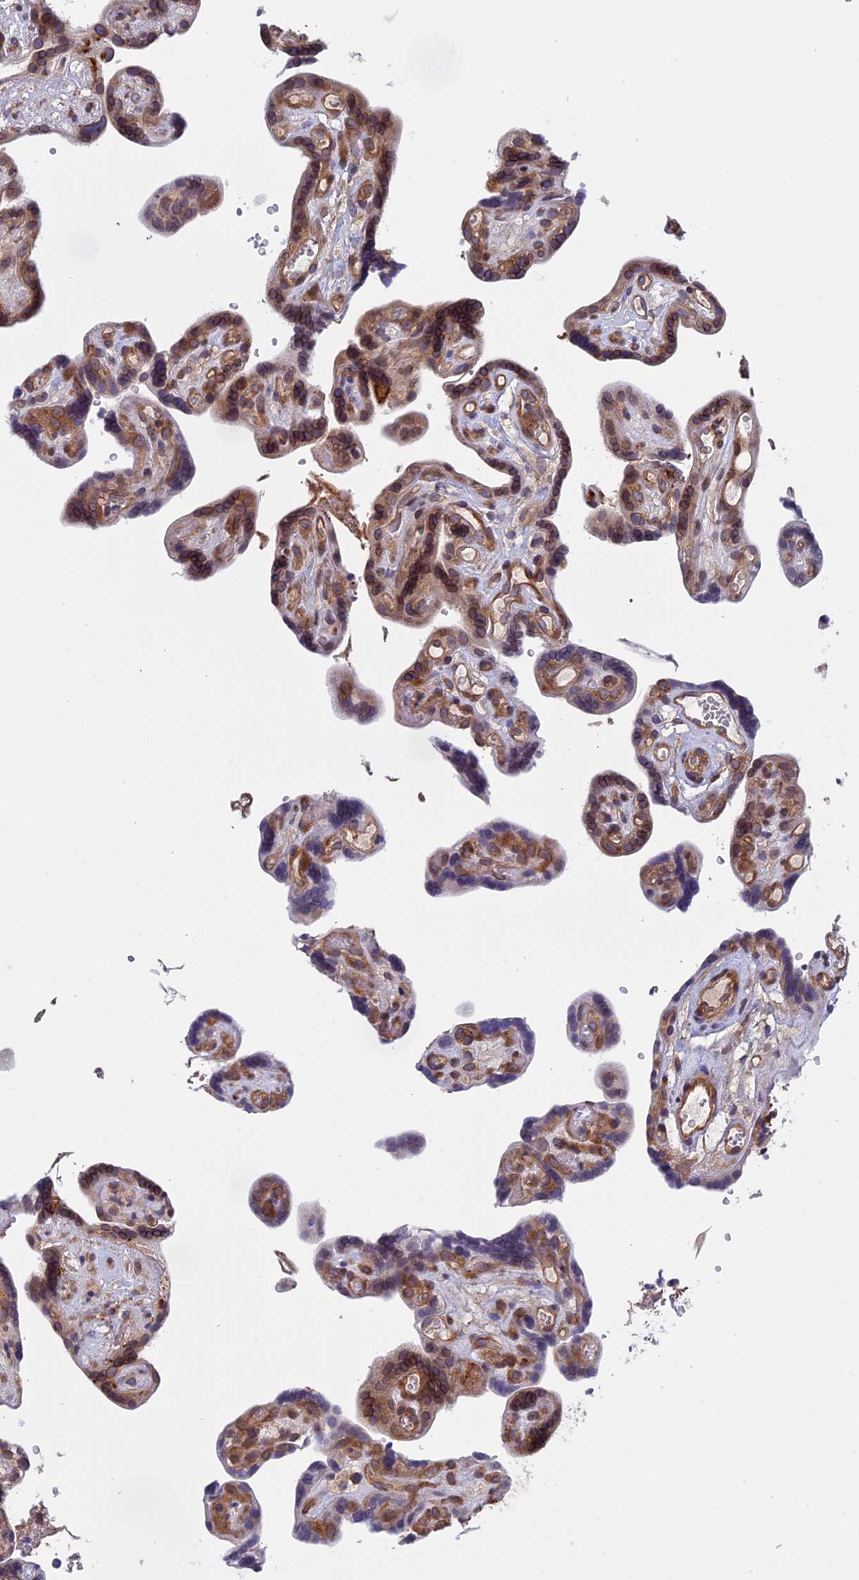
{"staining": {"intensity": "moderate", "quantity": "25%-75%", "location": "cytoplasmic/membranous,nuclear"}, "tissue": "placenta", "cell_type": "Decidual cells", "image_type": "normal", "snomed": [{"axis": "morphology", "description": "Normal tissue, NOS"}, {"axis": "topography", "description": "Placenta"}], "caption": "Protein analysis of benign placenta displays moderate cytoplasmic/membranous,nuclear expression in approximately 25%-75% of decidual cells.", "gene": "NAA10", "patient": {"sex": "female", "age": 30}}